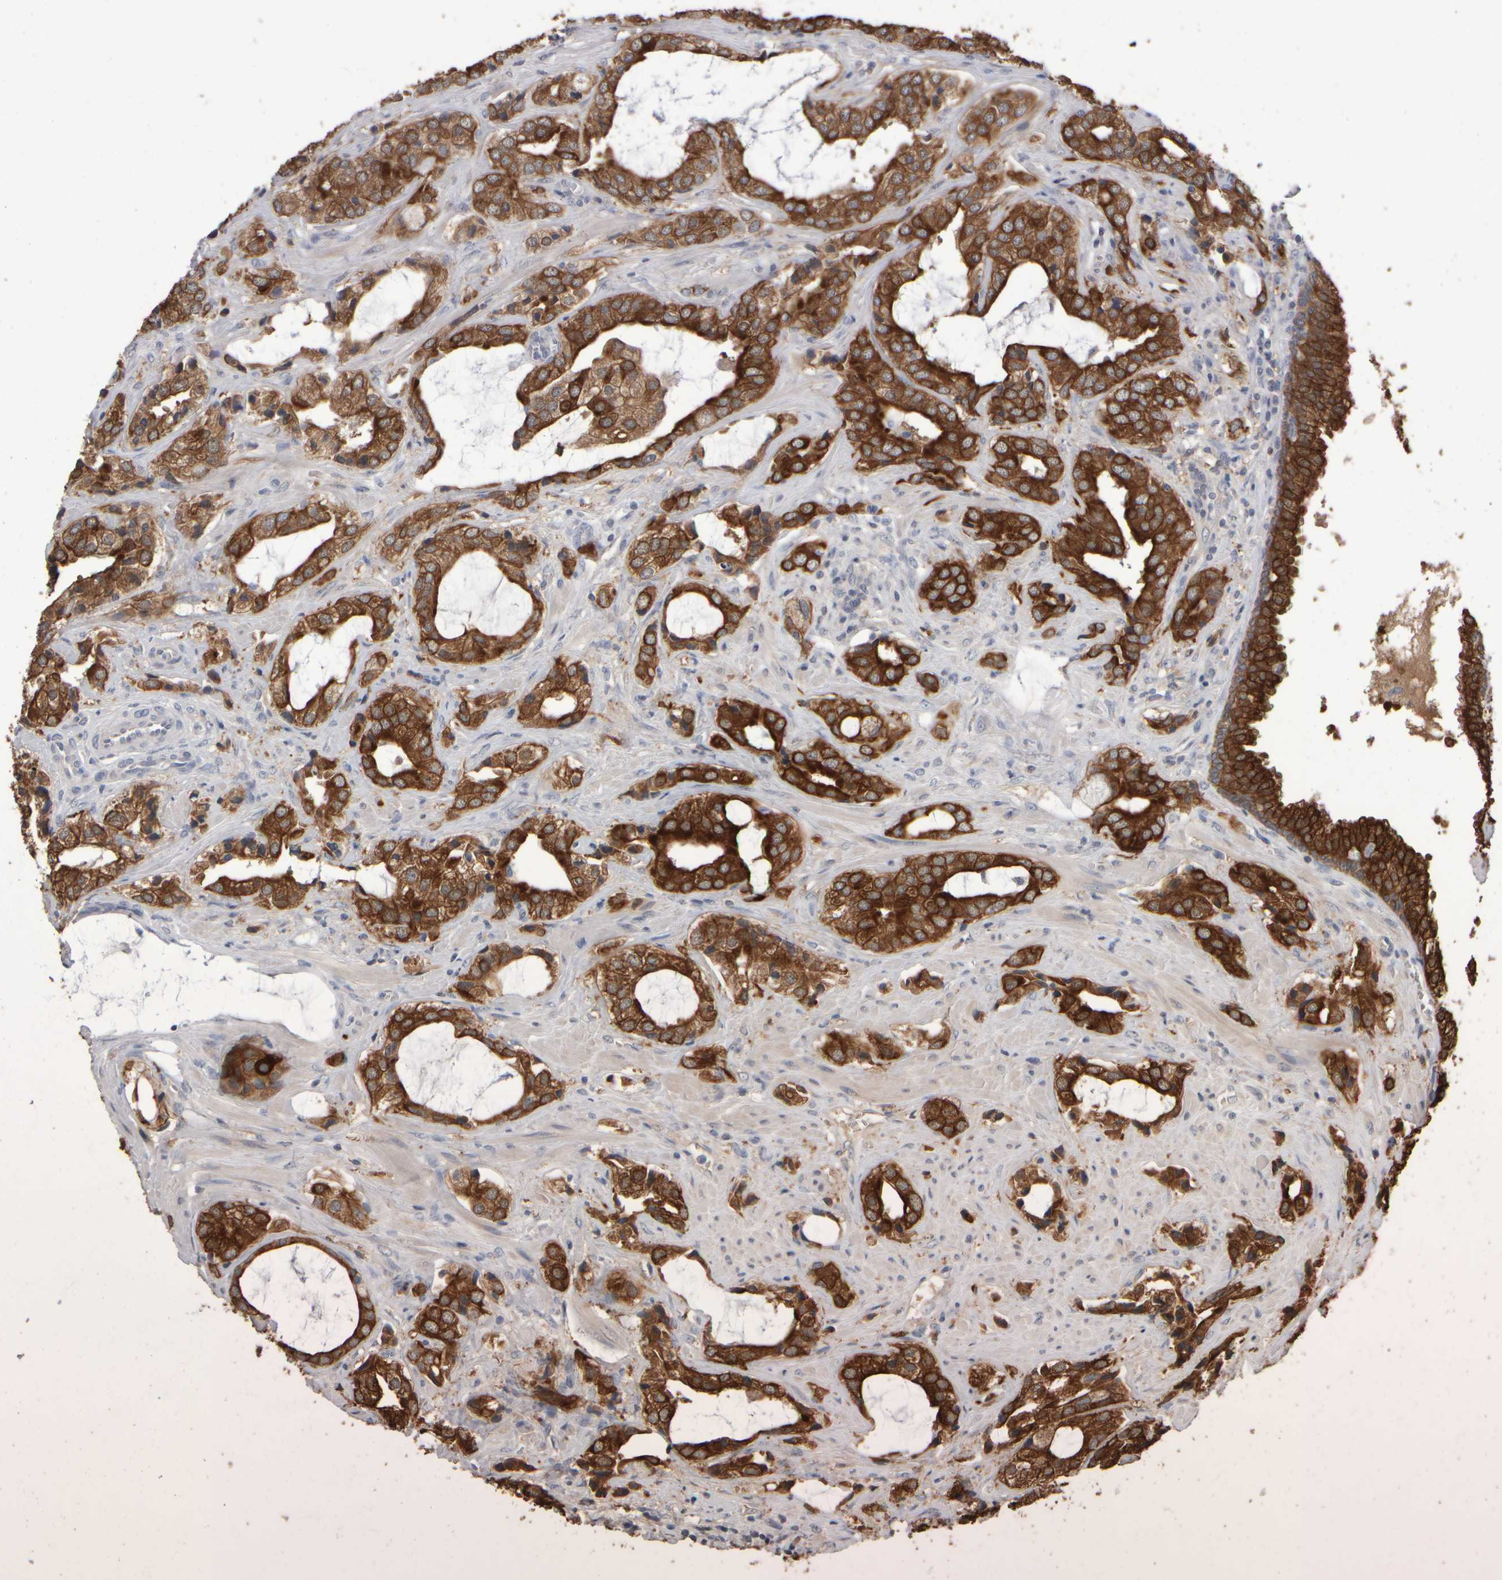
{"staining": {"intensity": "strong", "quantity": ">75%", "location": "cytoplasmic/membranous"}, "tissue": "prostate cancer", "cell_type": "Tumor cells", "image_type": "cancer", "snomed": [{"axis": "morphology", "description": "Adenocarcinoma, High grade"}, {"axis": "topography", "description": "Prostate"}], "caption": "IHC micrograph of human prostate cancer stained for a protein (brown), which shows high levels of strong cytoplasmic/membranous positivity in approximately >75% of tumor cells.", "gene": "EPHX2", "patient": {"sex": "male", "age": 66}}